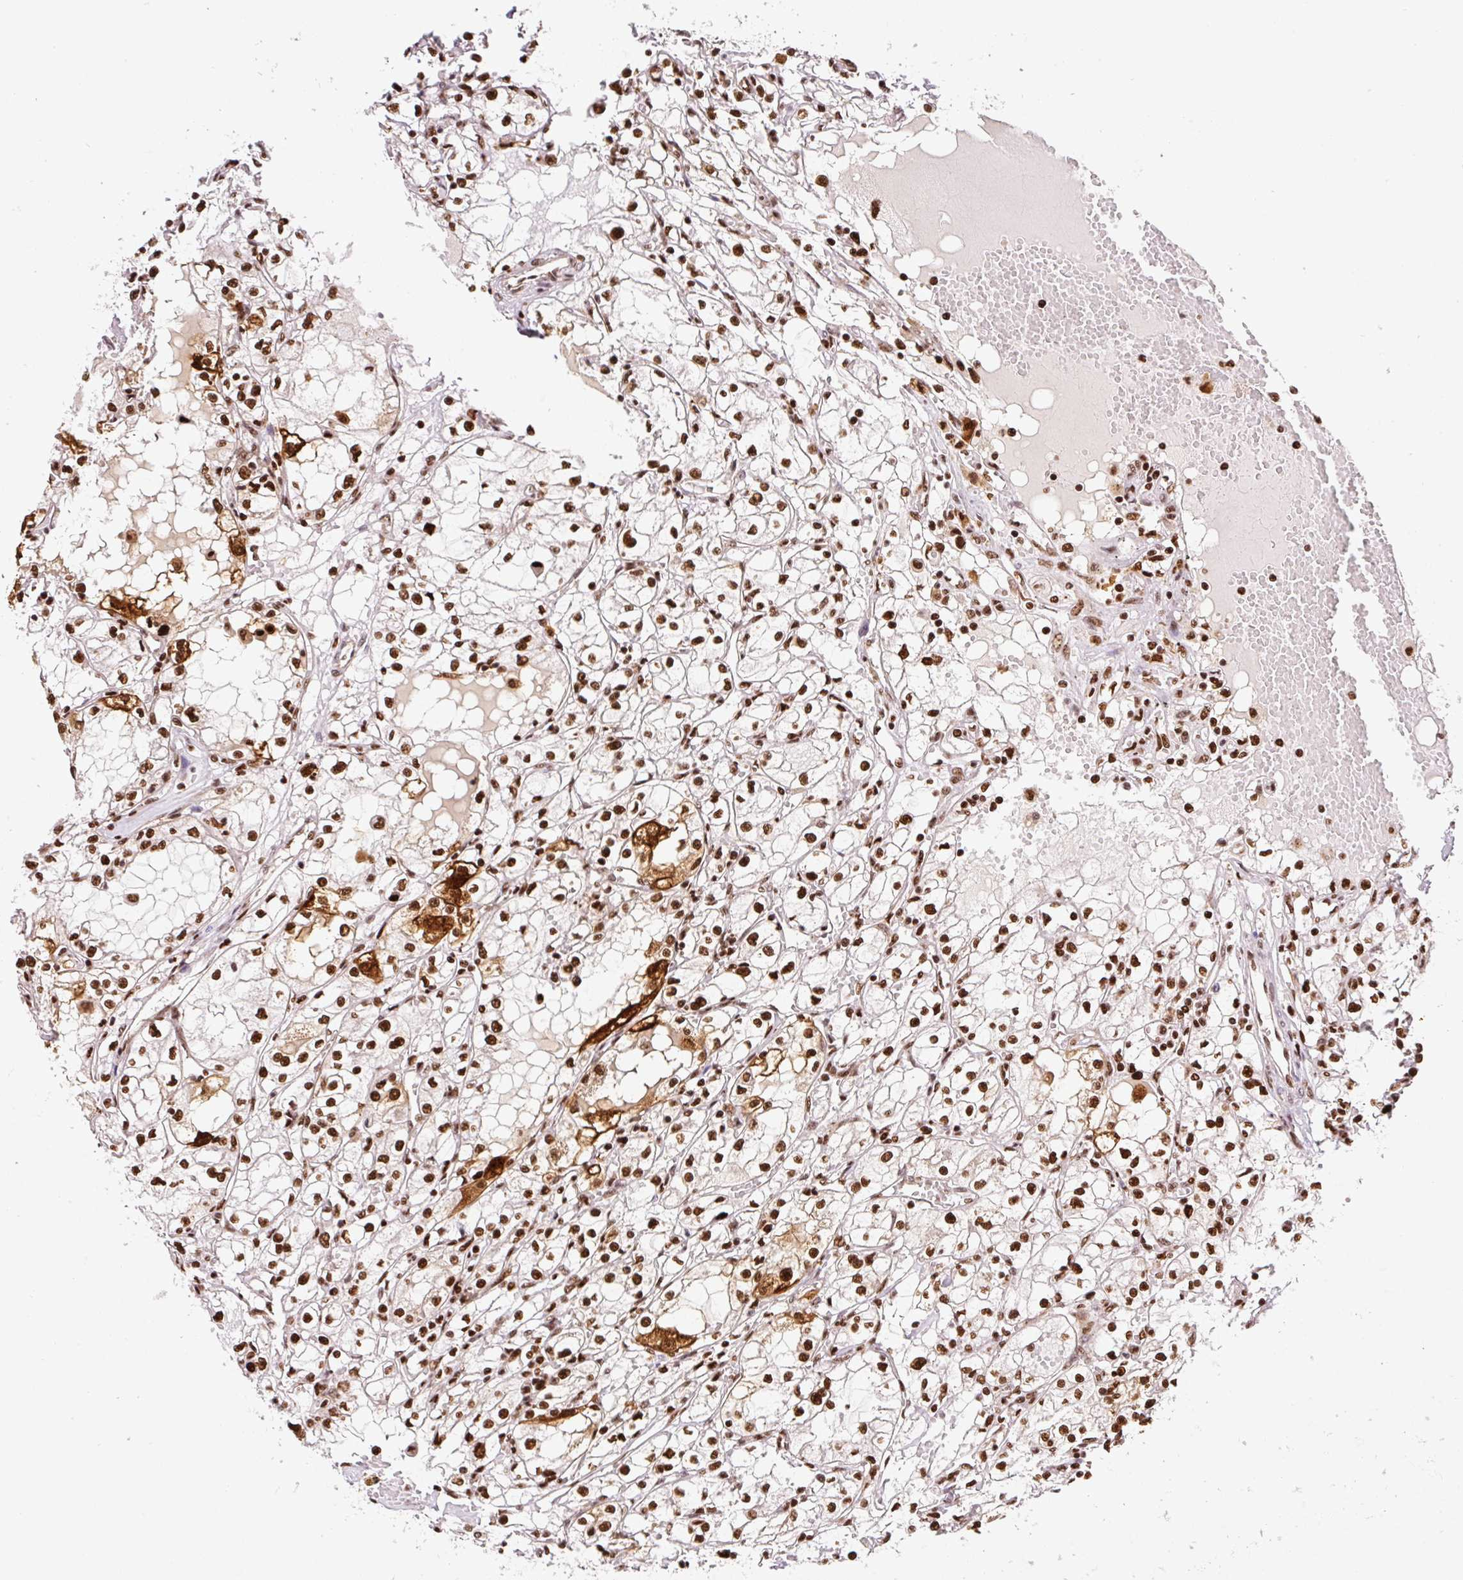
{"staining": {"intensity": "strong", "quantity": ">75%", "location": "nuclear"}, "tissue": "renal cancer", "cell_type": "Tumor cells", "image_type": "cancer", "snomed": [{"axis": "morphology", "description": "Adenocarcinoma, NOS"}, {"axis": "topography", "description": "Kidney"}], "caption": "Human renal cancer stained for a protein (brown) demonstrates strong nuclear positive positivity in approximately >75% of tumor cells.", "gene": "GPR139", "patient": {"sex": "male", "age": 56}}